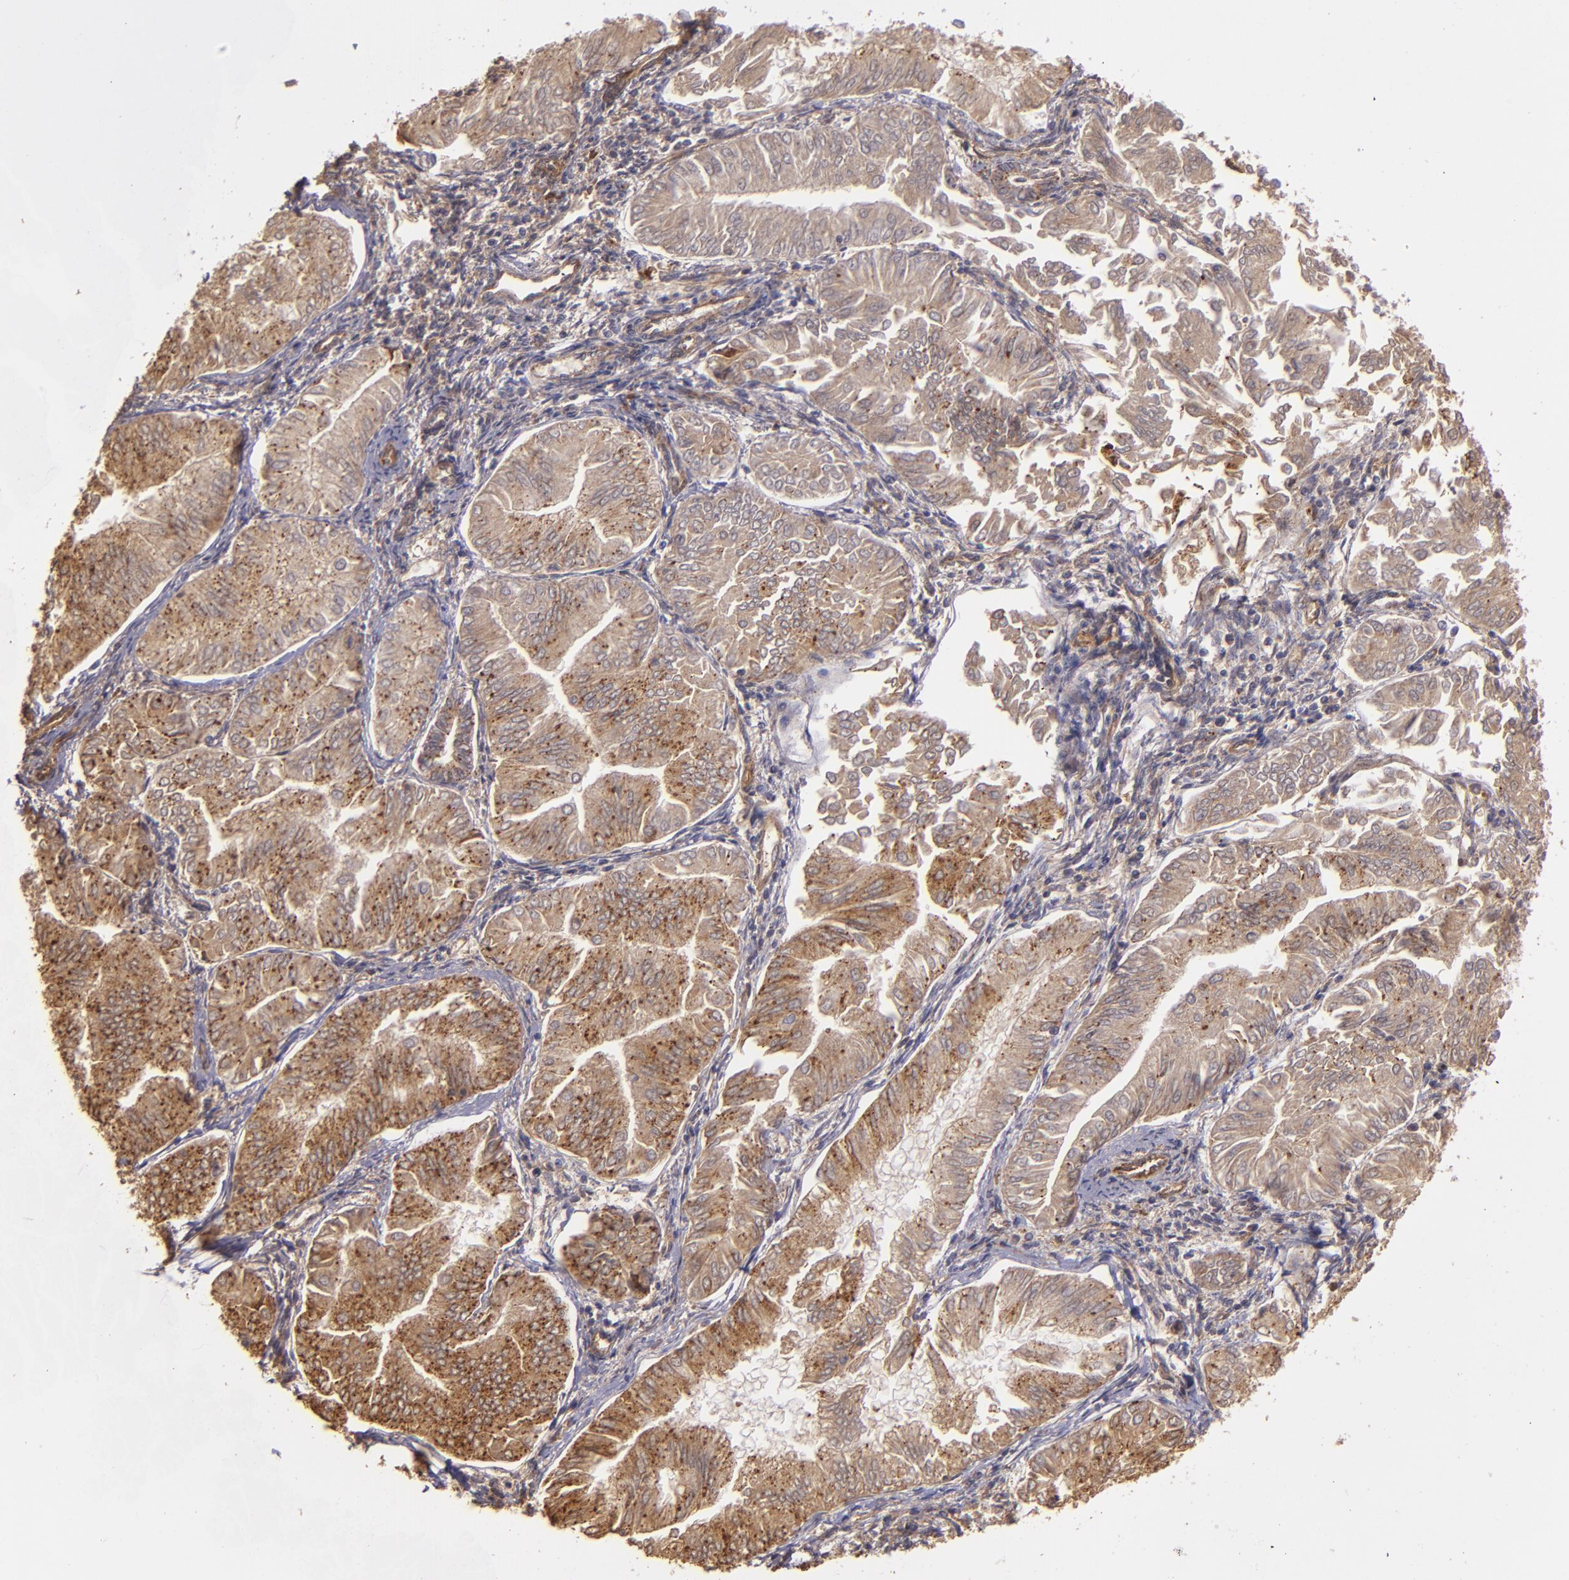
{"staining": {"intensity": "strong", "quantity": ">75%", "location": "cytoplasmic/membranous"}, "tissue": "endometrial cancer", "cell_type": "Tumor cells", "image_type": "cancer", "snomed": [{"axis": "morphology", "description": "Adenocarcinoma, NOS"}, {"axis": "topography", "description": "Endometrium"}], "caption": "Endometrial cancer (adenocarcinoma) stained with immunohistochemistry (IHC) shows strong cytoplasmic/membranous expression in approximately >75% of tumor cells.", "gene": "ECE1", "patient": {"sex": "female", "age": 53}}